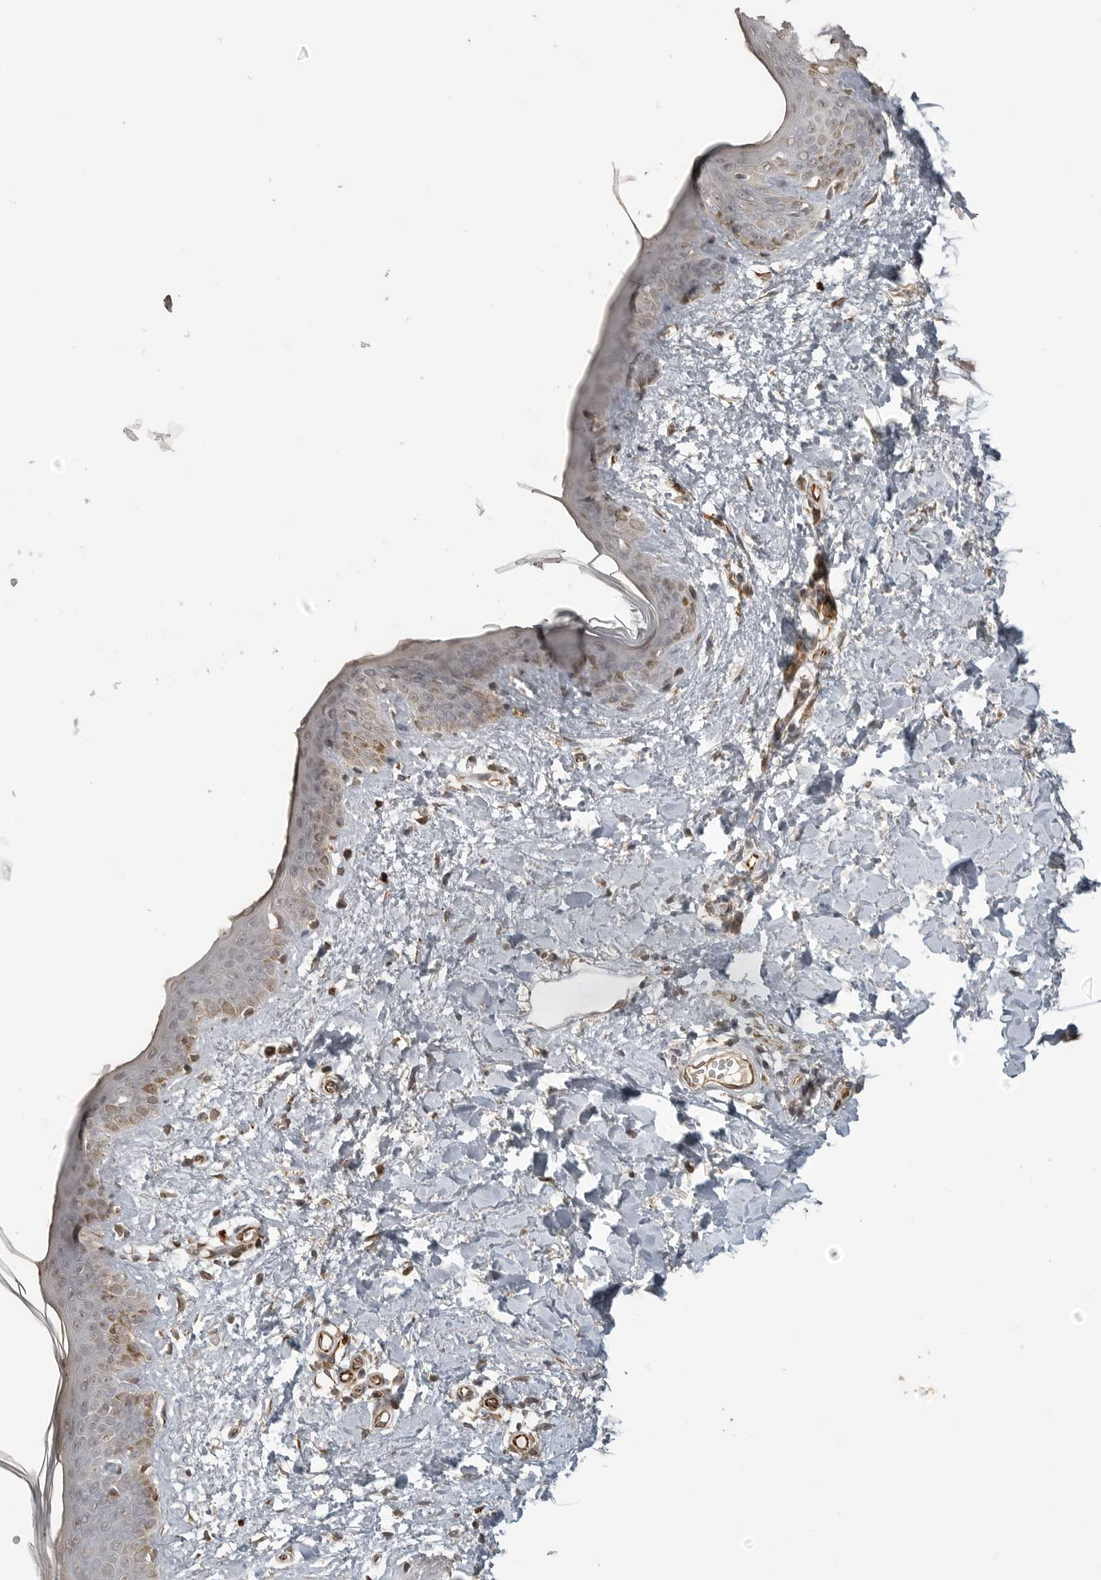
{"staining": {"intensity": "moderate", "quantity": ">75%", "location": "cytoplasmic/membranous"}, "tissue": "skin", "cell_type": "Fibroblasts", "image_type": "normal", "snomed": [{"axis": "morphology", "description": "Normal tissue, NOS"}, {"axis": "topography", "description": "Skin"}], "caption": "Skin was stained to show a protein in brown. There is medium levels of moderate cytoplasmic/membranous positivity in about >75% of fibroblasts.", "gene": "SMG8", "patient": {"sex": "female", "age": 46}}